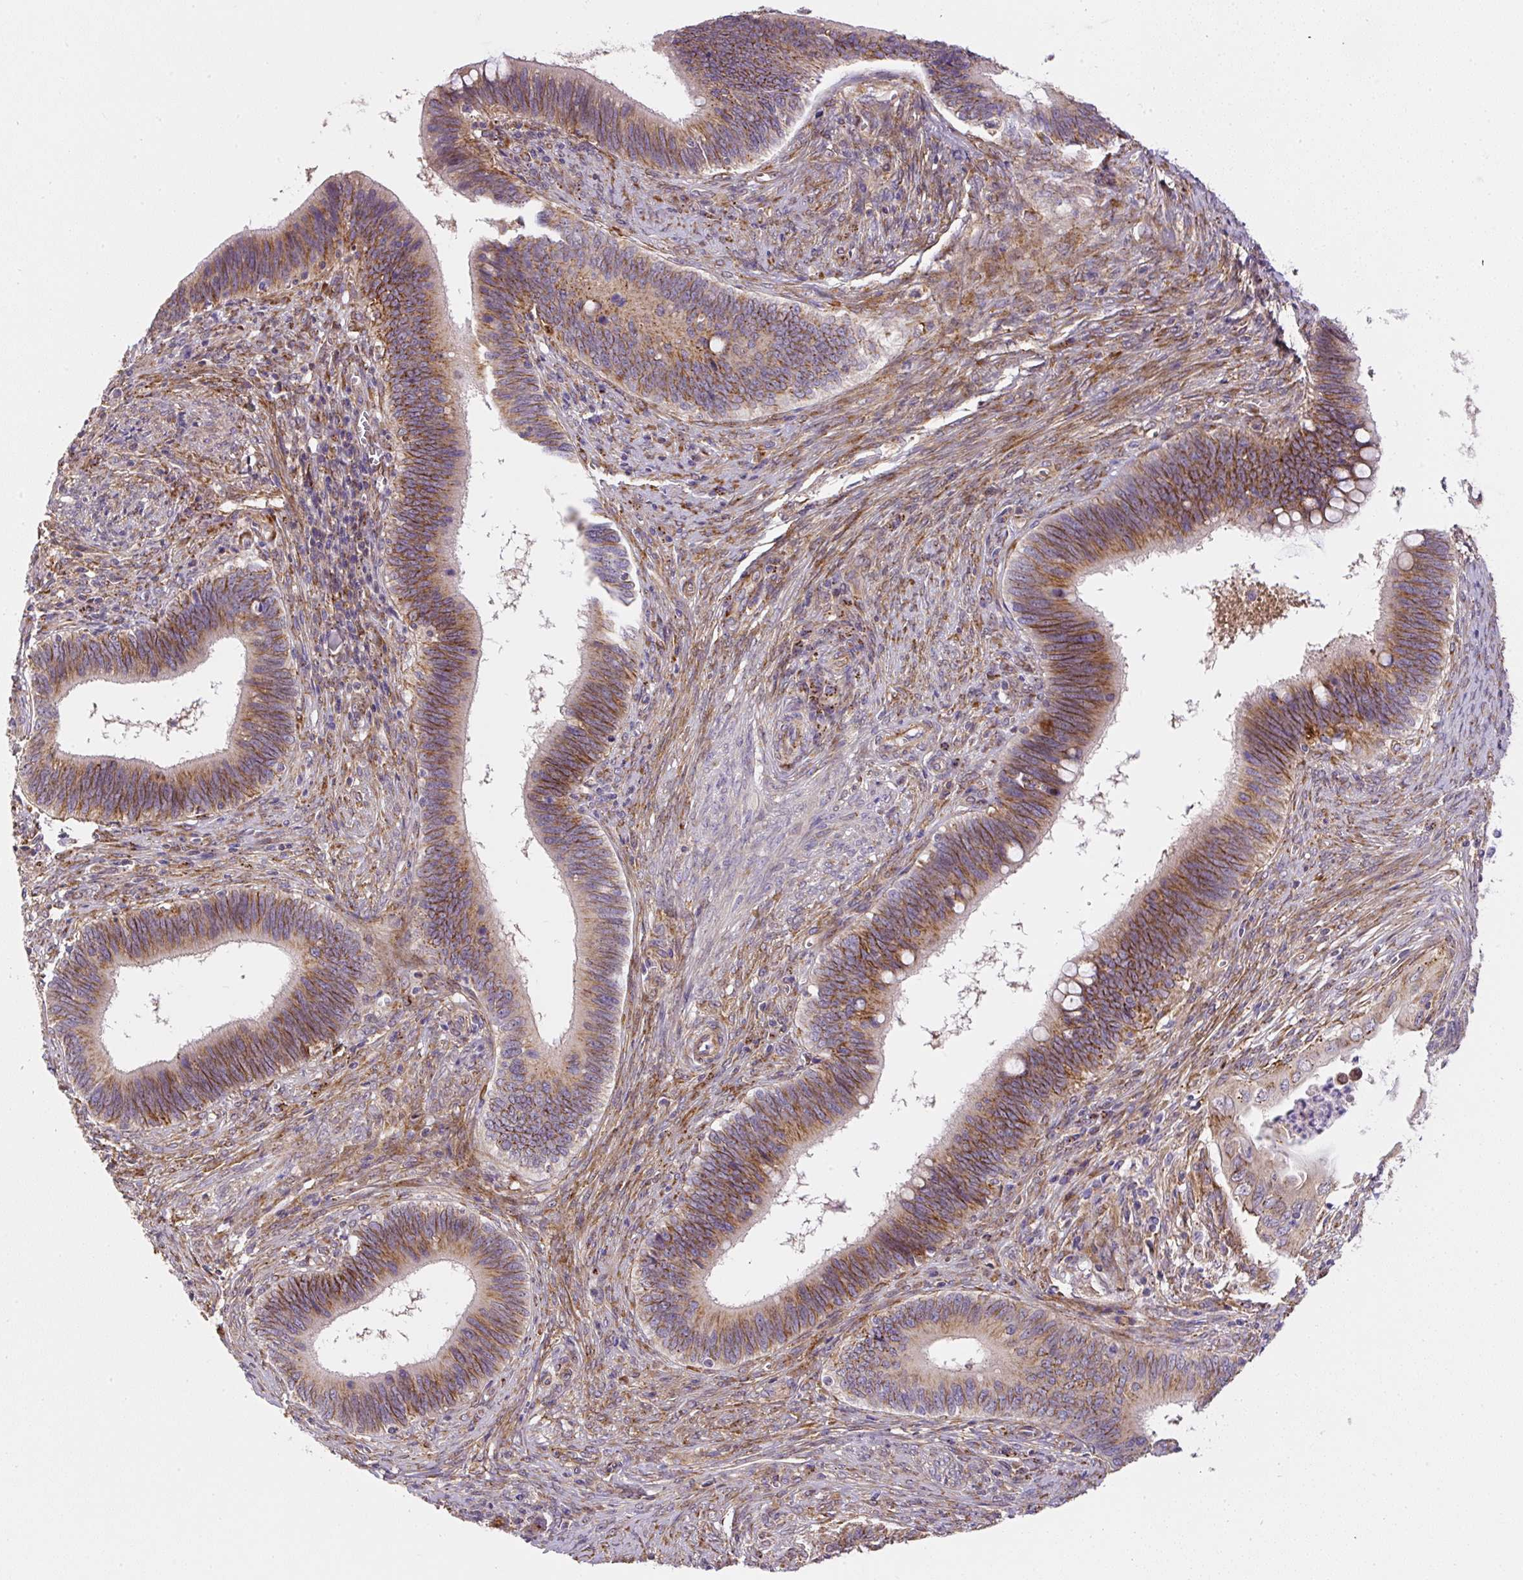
{"staining": {"intensity": "moderate", "quantity": ">75%", "location": "cytoplasmic/membranous"}, "tissue": "cervical cancer", "cell_type": "Tumor cells", "image_type": "cancer", "snomed": [{"axis": "morphology", "description": "Adenocarcinoma, NOS"}, {"axis": "topography", "description": "Cervix"}], "caption": "Protein expression by IHC exhibits moderate cytoplasmic/membranous expression in about >75% of tumor cells in adenocarcinoma (cervical).", "gene": "RNF170", "patient": {"sex": "female", "age": 42}}